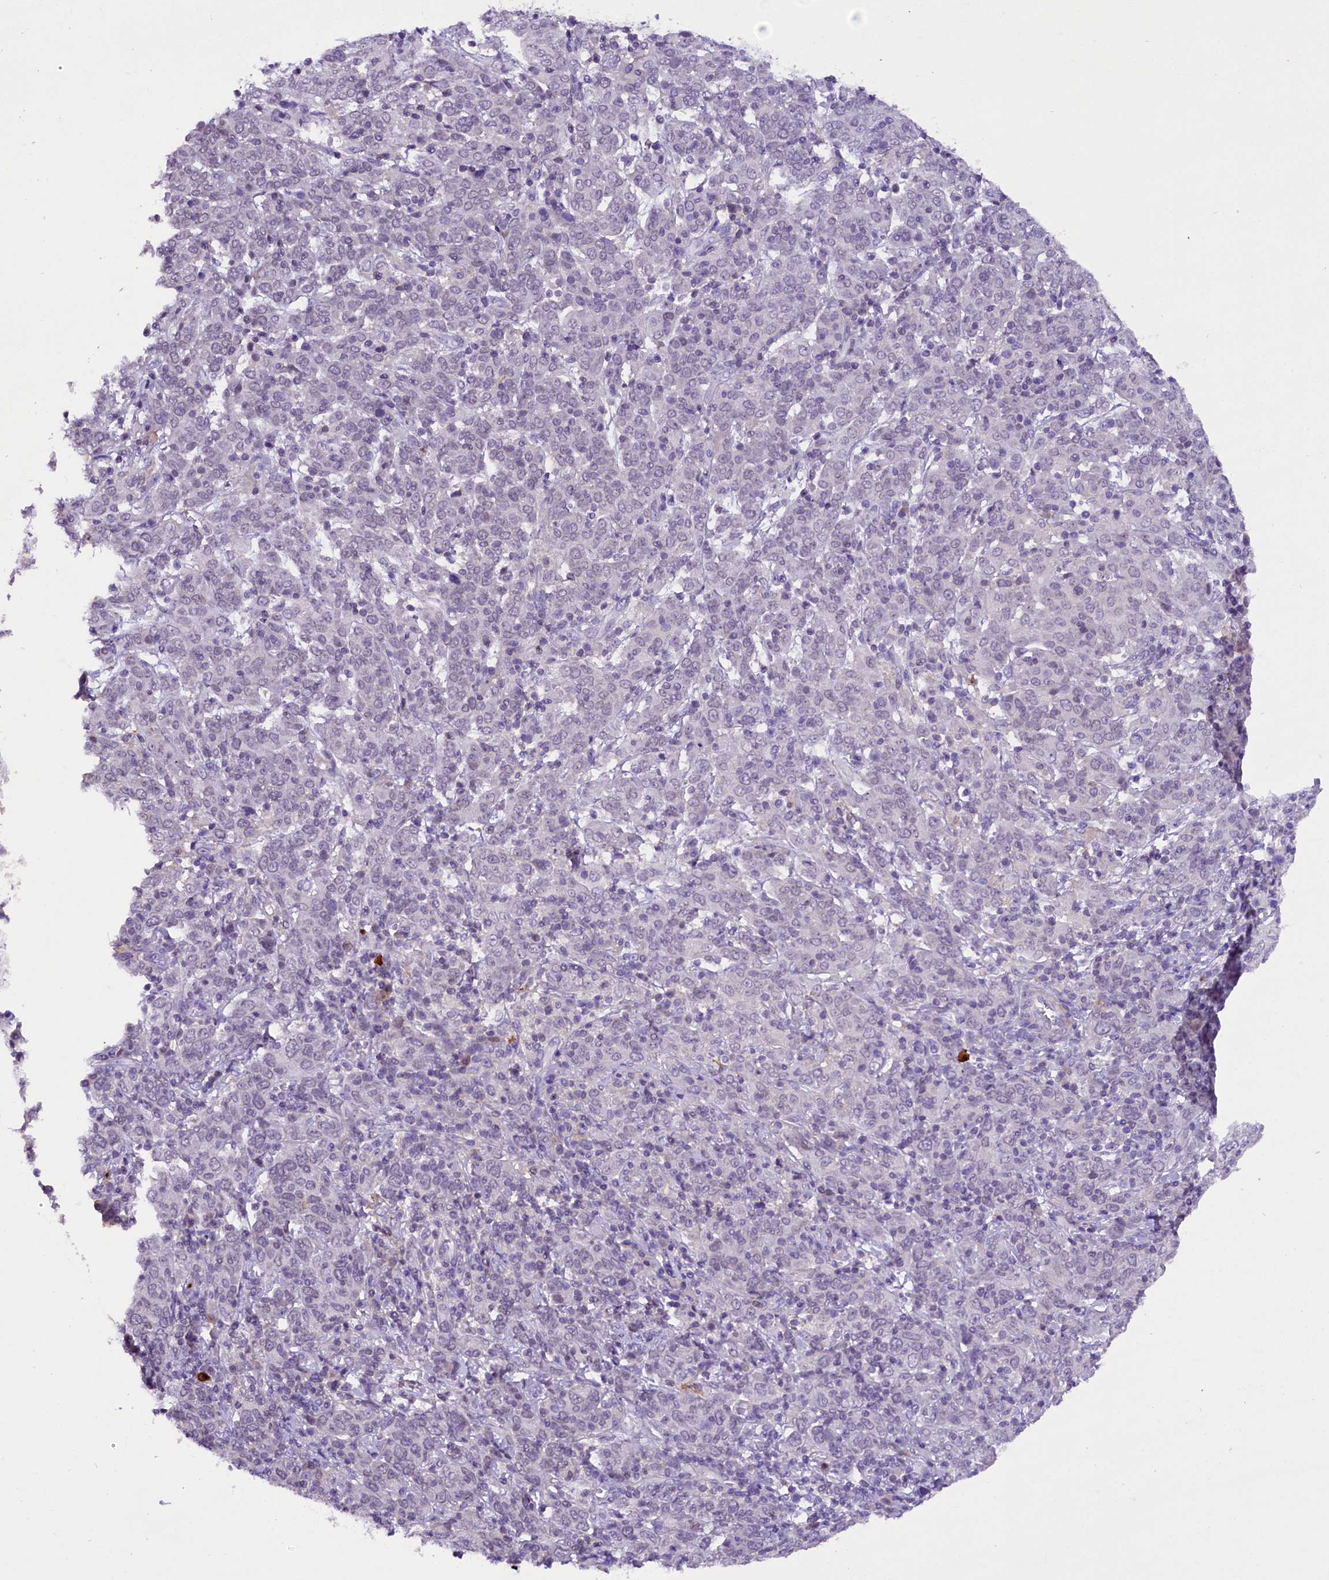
{"staining": {"intensity": "negative", "quantity": "none", "location": "none"}, "tissue": "cervical cancer", "cell_type": "Tumor cells", "image_type": "cancer", "snomed": [{"axis": "morphology", "description": "Squamous cell carcinoma, NOS"}, {"axis": "topography", "description": "Cervix"}], "caption": "A histopathology image of cervical cancer (squamous cell carcinoma) stained for a protein demonstrates no brown staining in tumor cells.", "gene": "MEX3B", "patient": {"sex": "female", "age": 67}}